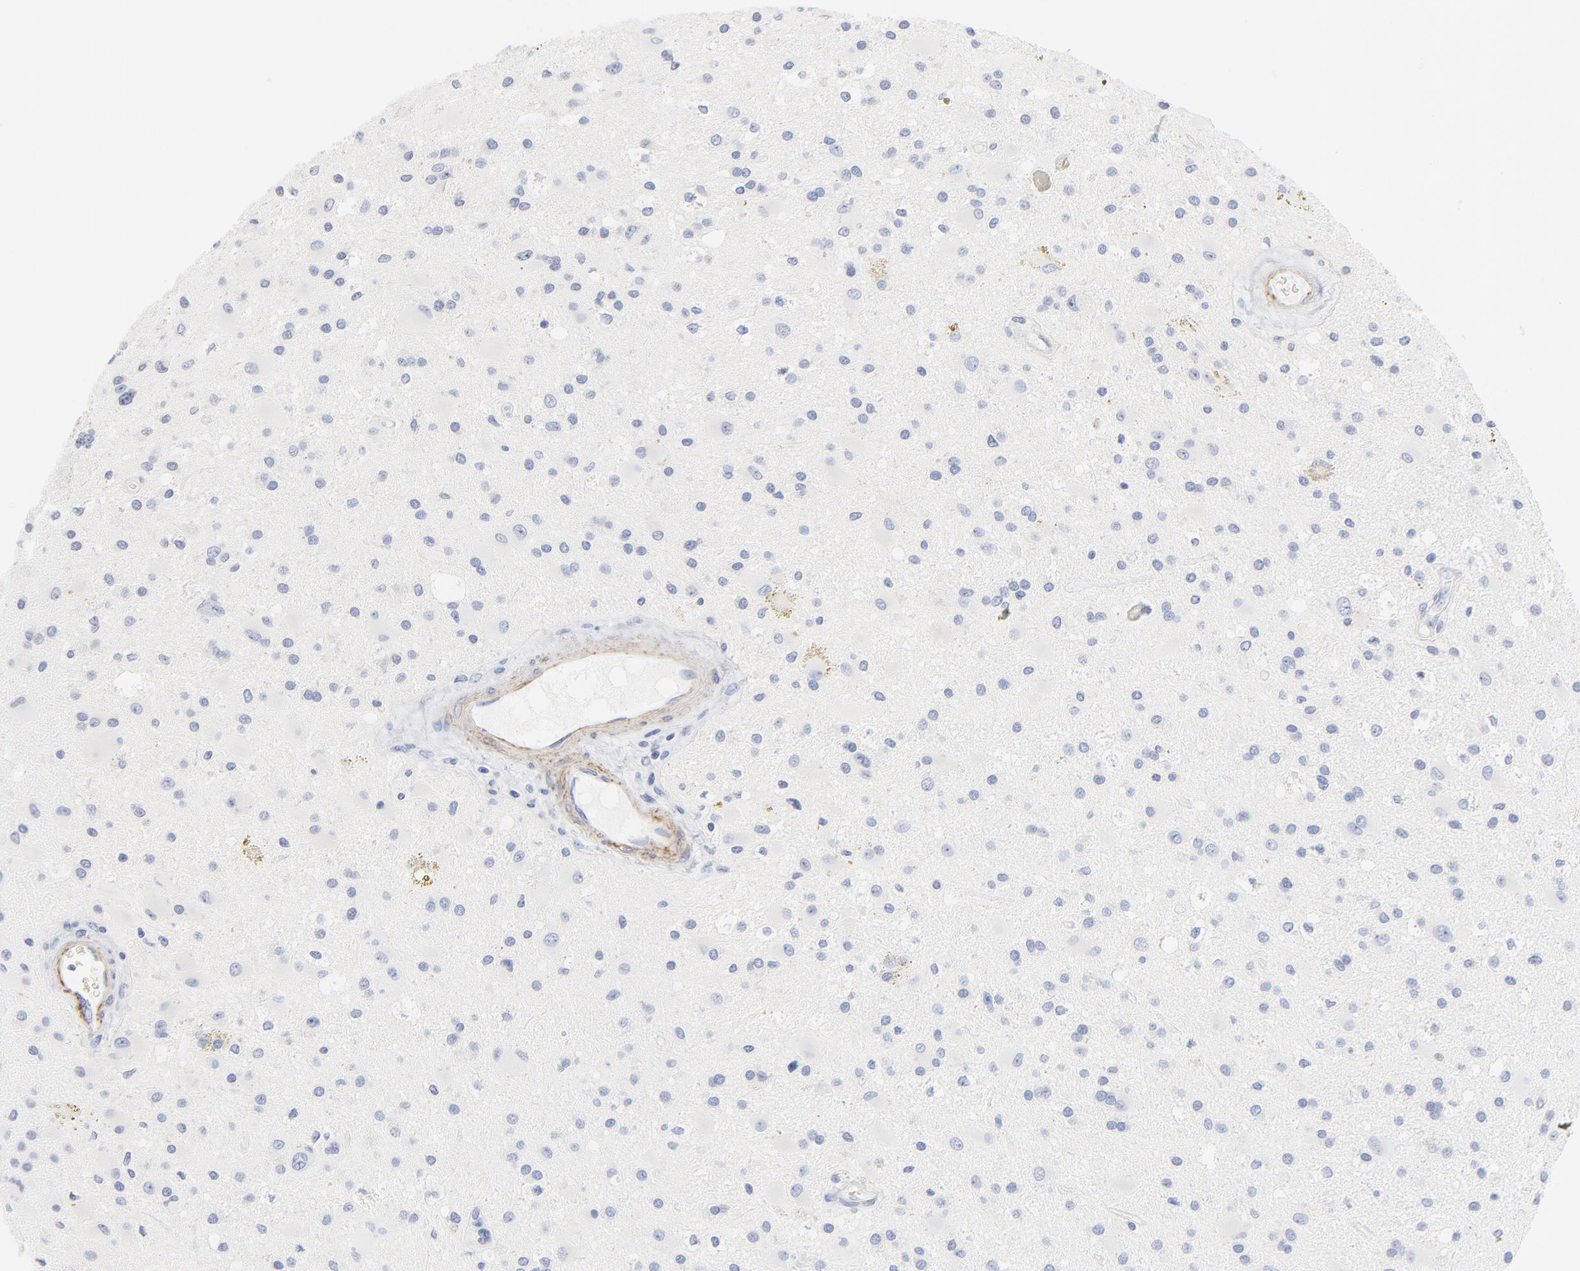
{"staining": {"intensity": "negative", "quantity": "none", "location": "none"}, "tissue": "glioma", "cell_type": "Tumor cells", "image_type": "cancer", "snomed": [{"axis": "morphology", "description": "Glioma, malignant, Low grade"}, {"axis": "topography", "description": "Brain"}], "caption": "DAB immunohistochemical staining of human glioma demonstrates no significant staining in tumor cells.", "gene": "AGTR1", "patient": {"sex": "male", "age": 58}}